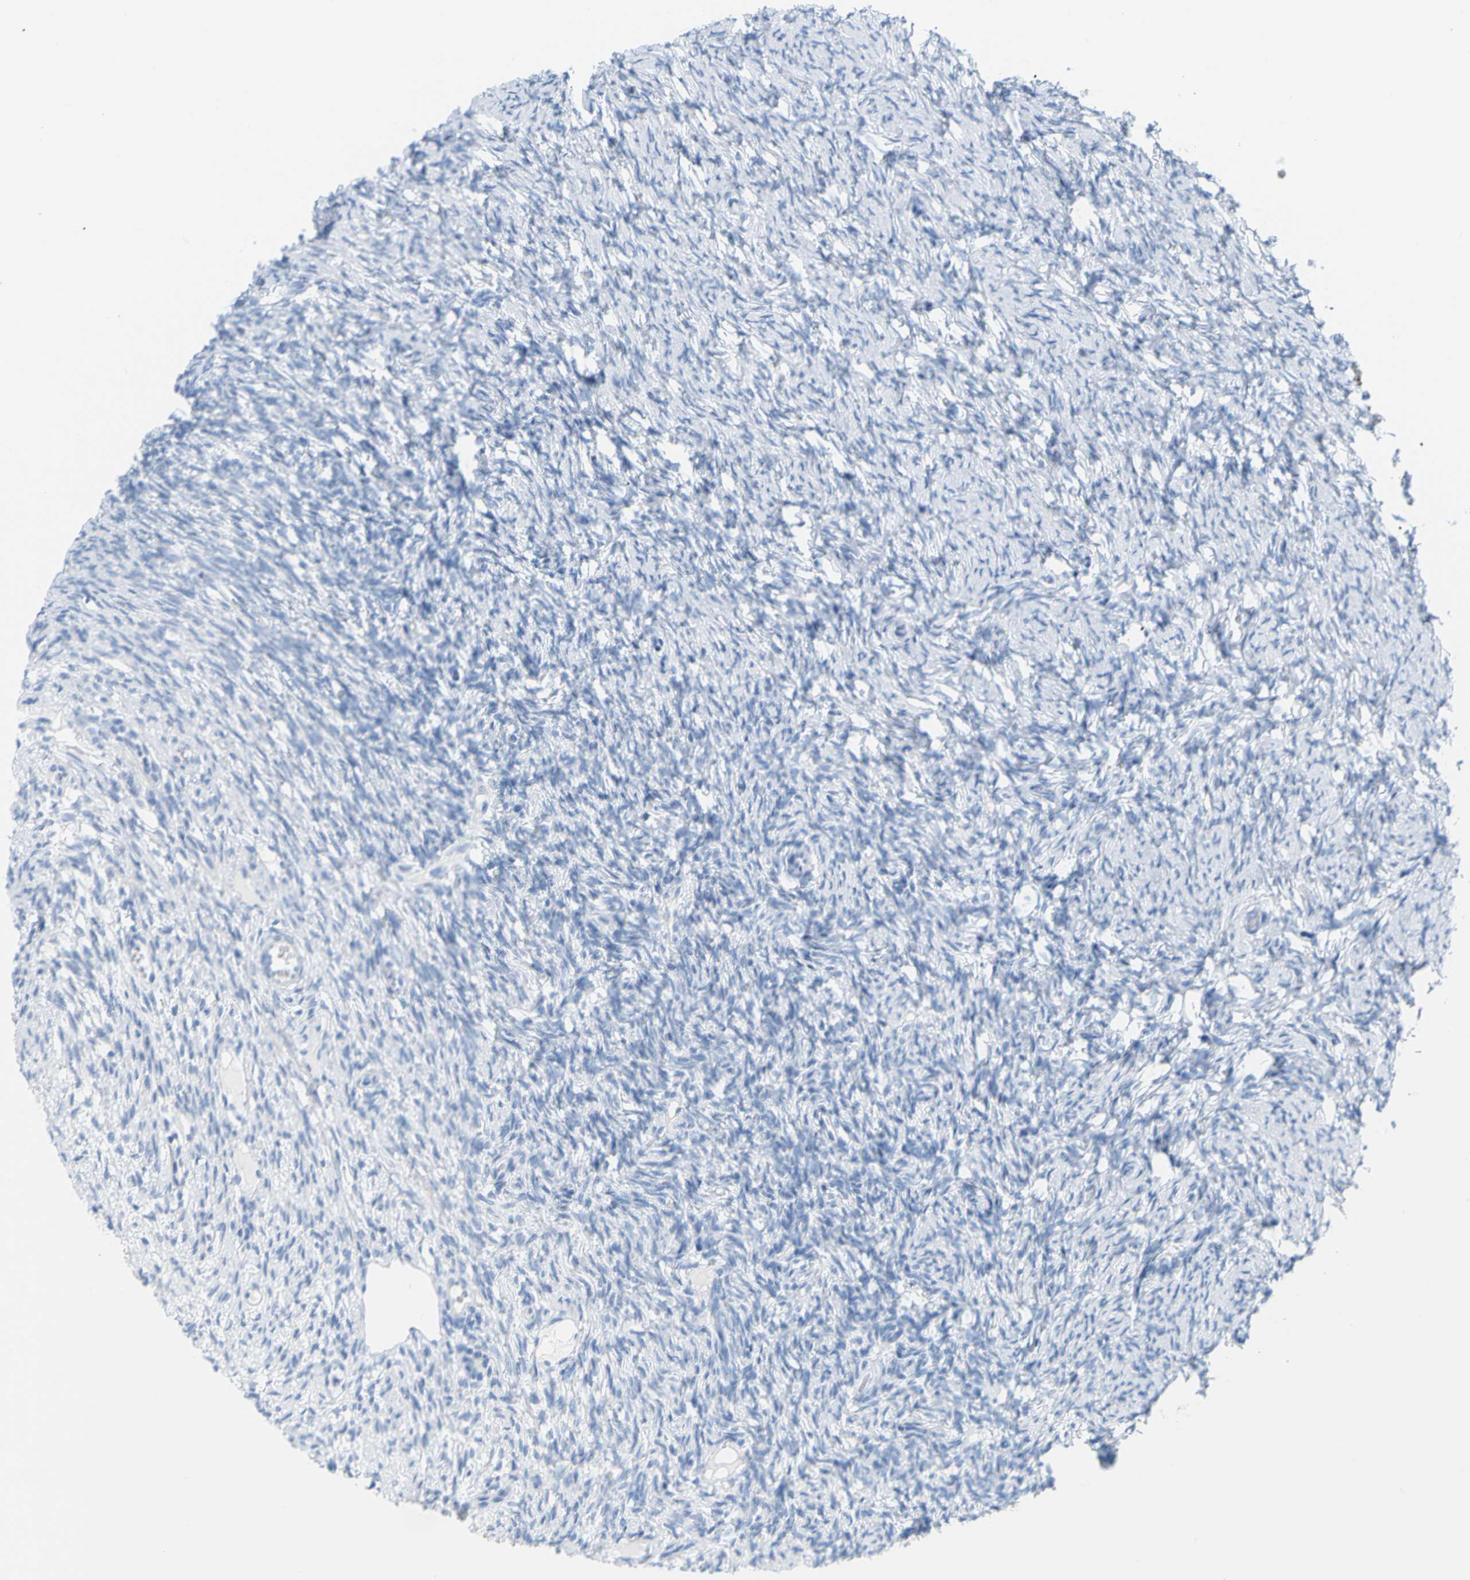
{"staining": {"intensity": "negative", "quantity": "none", "location": "none"}, "tissue": "ovary", "cell_type": "Follicle cells", "image_type": "normal", "snomed": [{"axis": "morphology", "description": "Normal tissue, NOS"}, {"axis": "topography", "description": "Ovary"}], "caption": "This is a image of immunohistochemistry staining of unremarkable ovary, which shows no expression in follicle cells.", "gene": "OPN1SW", "patient": {"sex": "female", "age": 33}}